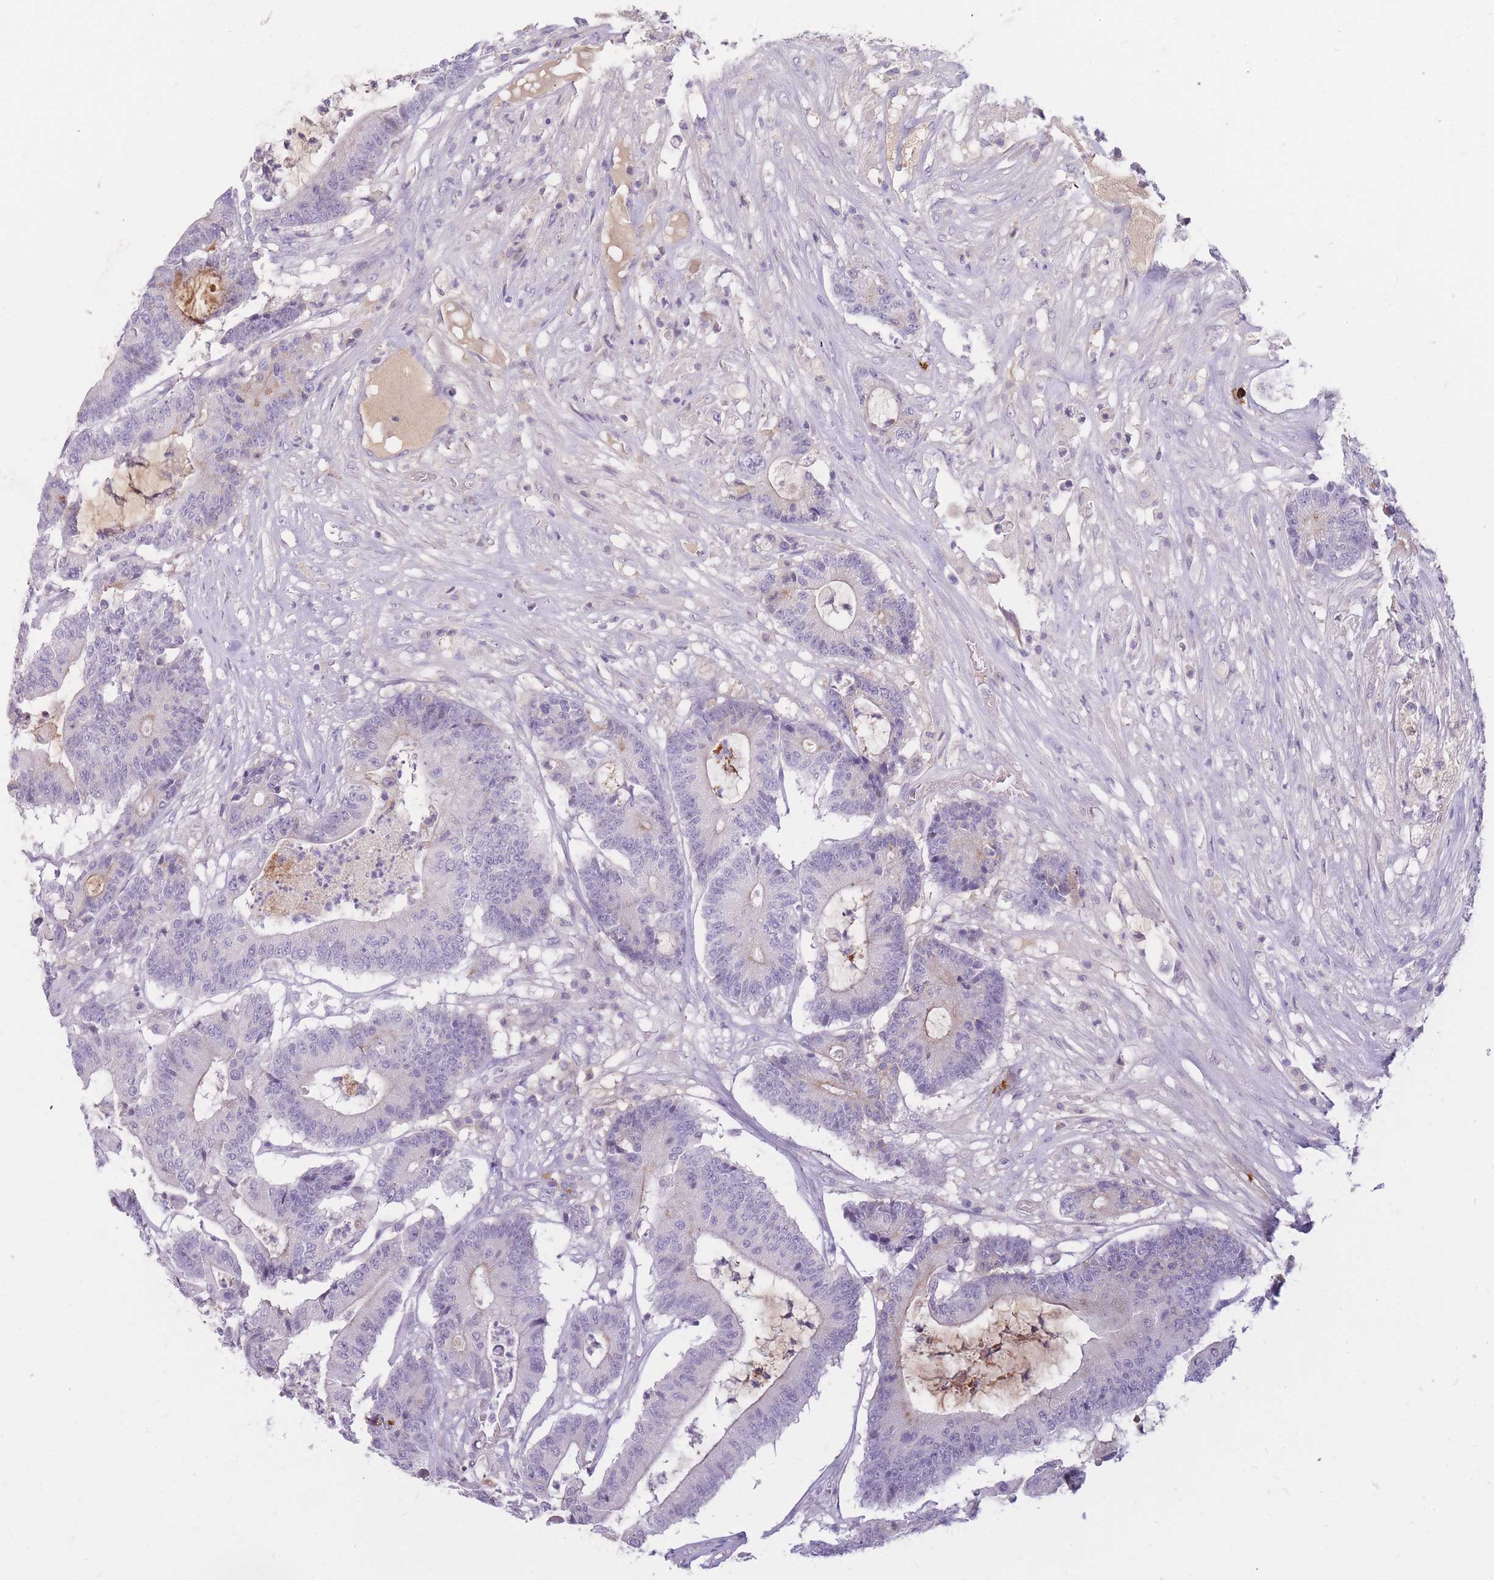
{"staining": {"intensity": "weak", "quantity": "<25%", "location": "cytoplasmic/membranous"}, "tissue": "colorectal cancer", "cell_type": "Tumor cells", "image_type": "cancer", "snomed": [{"axis": "morphology", "description": "Adenocarcinoma, NOS"}, {"axis": "topography", "description": "Colon"}], "caption": "The histopathology image shows no staining of tumor cells in adenocarcinoma (colorectal).", "gene": "TPSD1", "patient": {"sex": "female", "age": 84}}